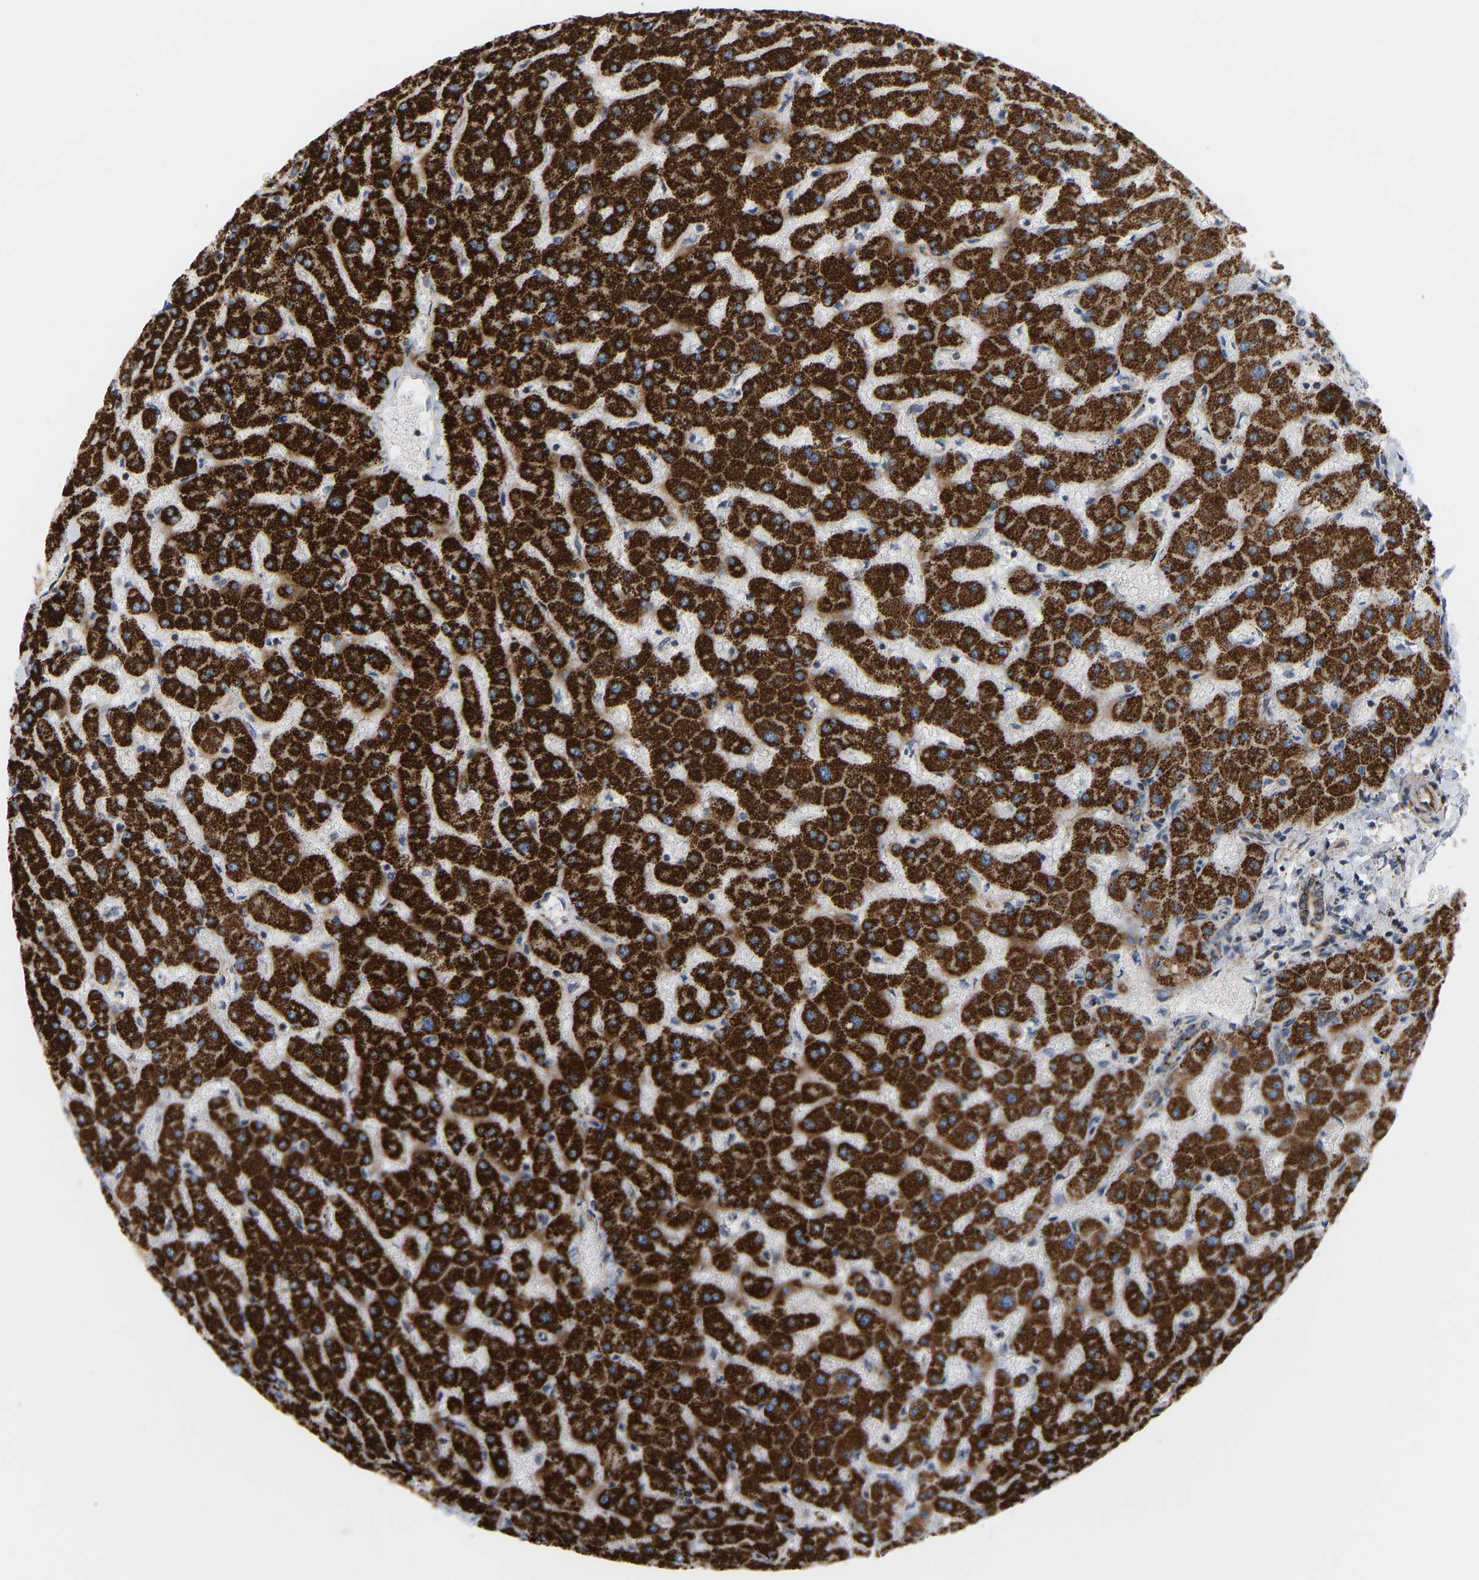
{"staining": {"intensity": "moderate", "quantity": ">75%", "location": "cytoplasmic/membranous"}, "tissue": "liver", "cell_type": "Cholangiocytes", "image_type": "normal", "snomed": [{"axis": "morphology", "description": "Normal tissue, NOS"}, {"axis": "topography", "description": "Liver"}], "caption": "IHC image of unremarkable liver: human liver stained using immunohistochemistry shows medium levels of moderate protein expression localized specifically in the cytoplasmic/membranous of cholangiocytes, appearing as a cytoplasmic/membranous brown color.", "gene": "GPSM2", "patient": {"sex": "female", "age": 63}}